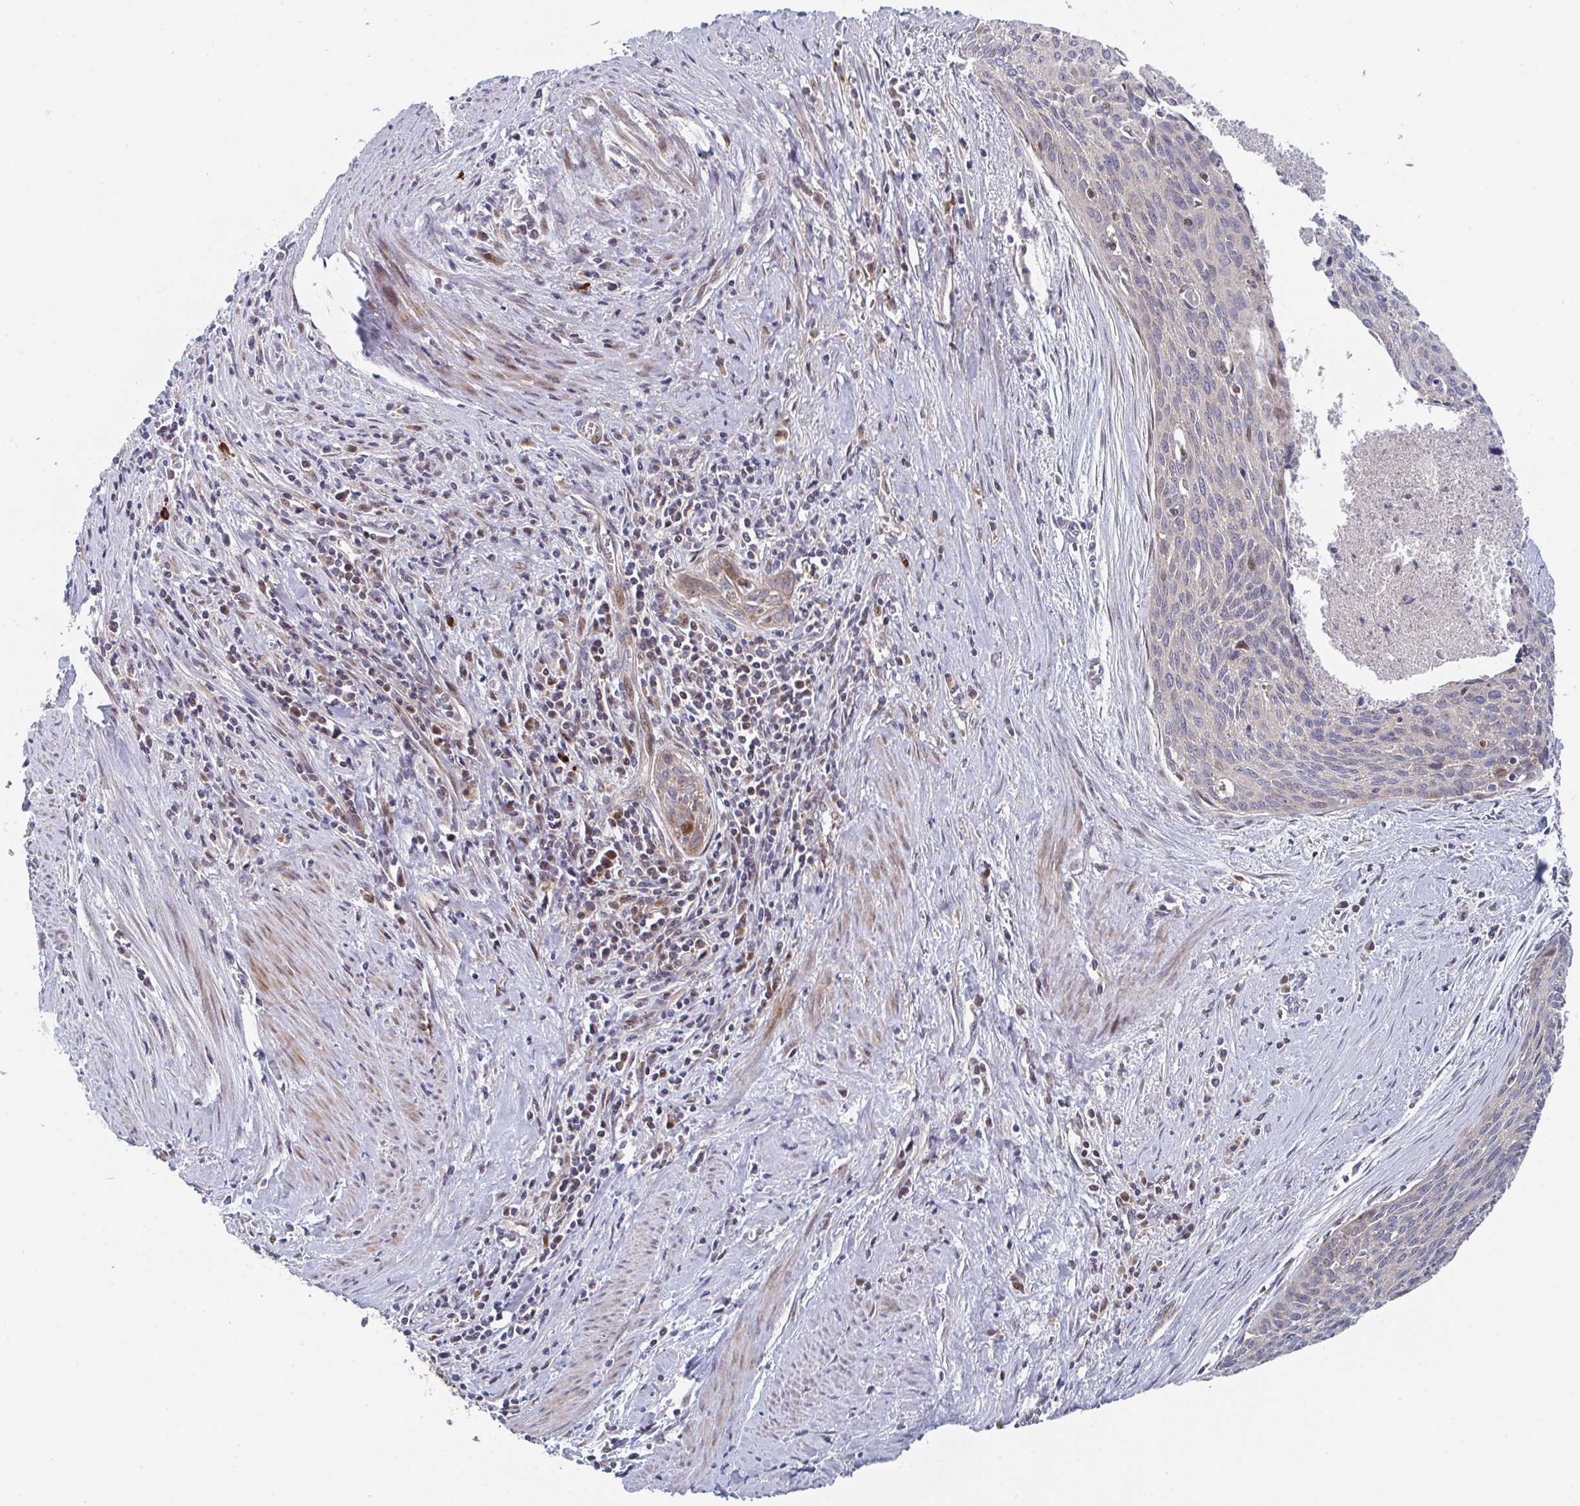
{"staining": {"intensity": "moderate", "quantity": "<25%", "location": "nuclear"}, "tissue": "cervical cancer", "cell_type": "Tumor cells", "image_type": "cancer", "snomed": [{"axis": "morphology", "description": "Squamous cell carcinoma, NOS"}, {"axis": "topography", "description": "Cervix"}], "caption": "A brown stain labels moderate nuclear expression of a protein in squamous cell carcinoma (cervical) tumor cells.", "gene": "ZNF644", "patient": {"sex": "female", "age": 55}}